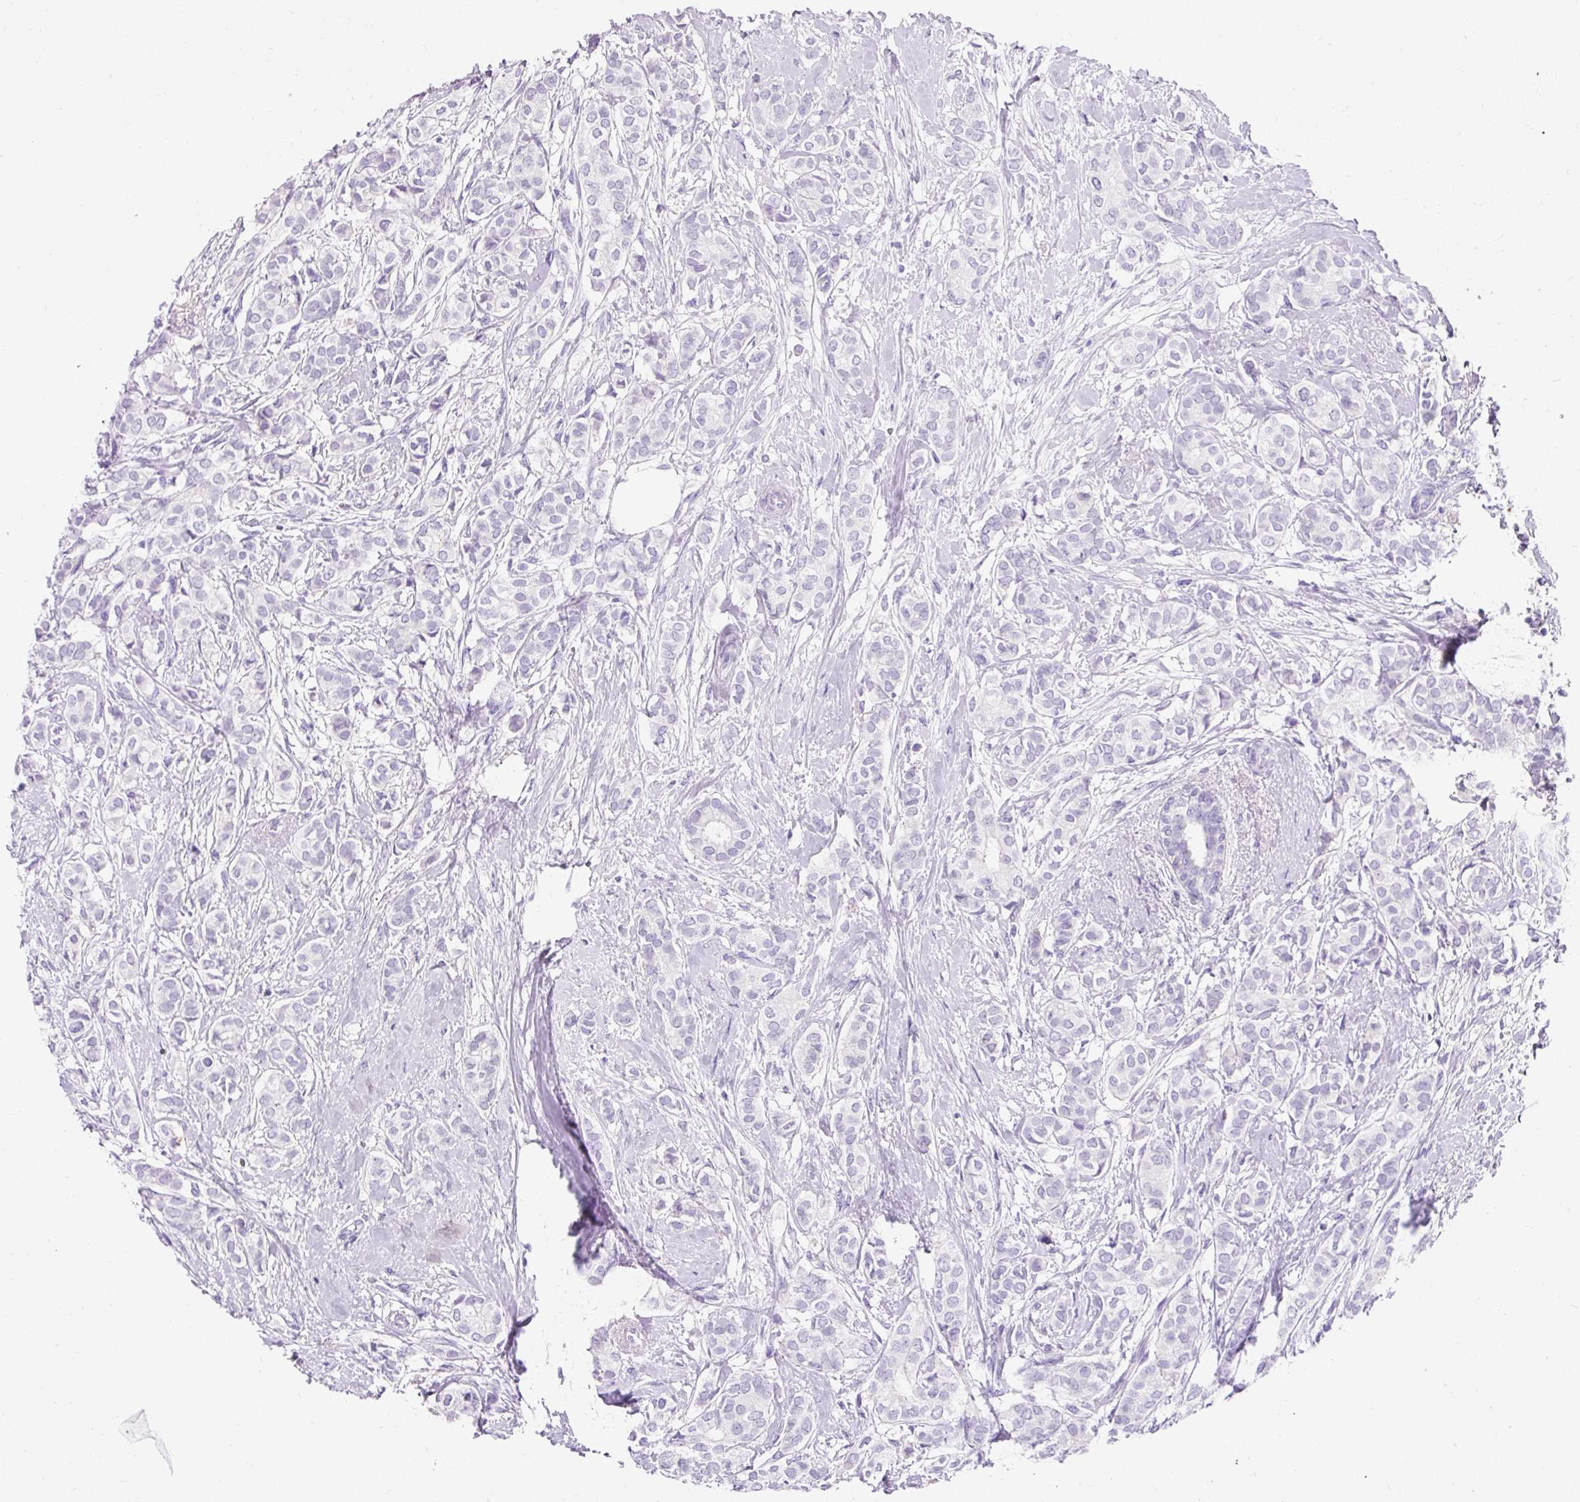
{"staining": {"intensity": "negative", "quantity": "none", "location": "none"}, "tissue": "breast cancer", "cell_type": "Tumor cells", "image_type": "cancer", "snomed": [{"axis": "morphology", "description": "Duct carcinoma"}, {"axis": "topography", "description": "Breast"}], "caption": "Breast invasive ductal carcinoma was stained to show a protein in brown. There is no significant expression in tumor cells. (Brightfield microscopy of DAB IHC at high magnification).", "gene": "CLDN25", "patient": {"sex": "female", "age": 73}}